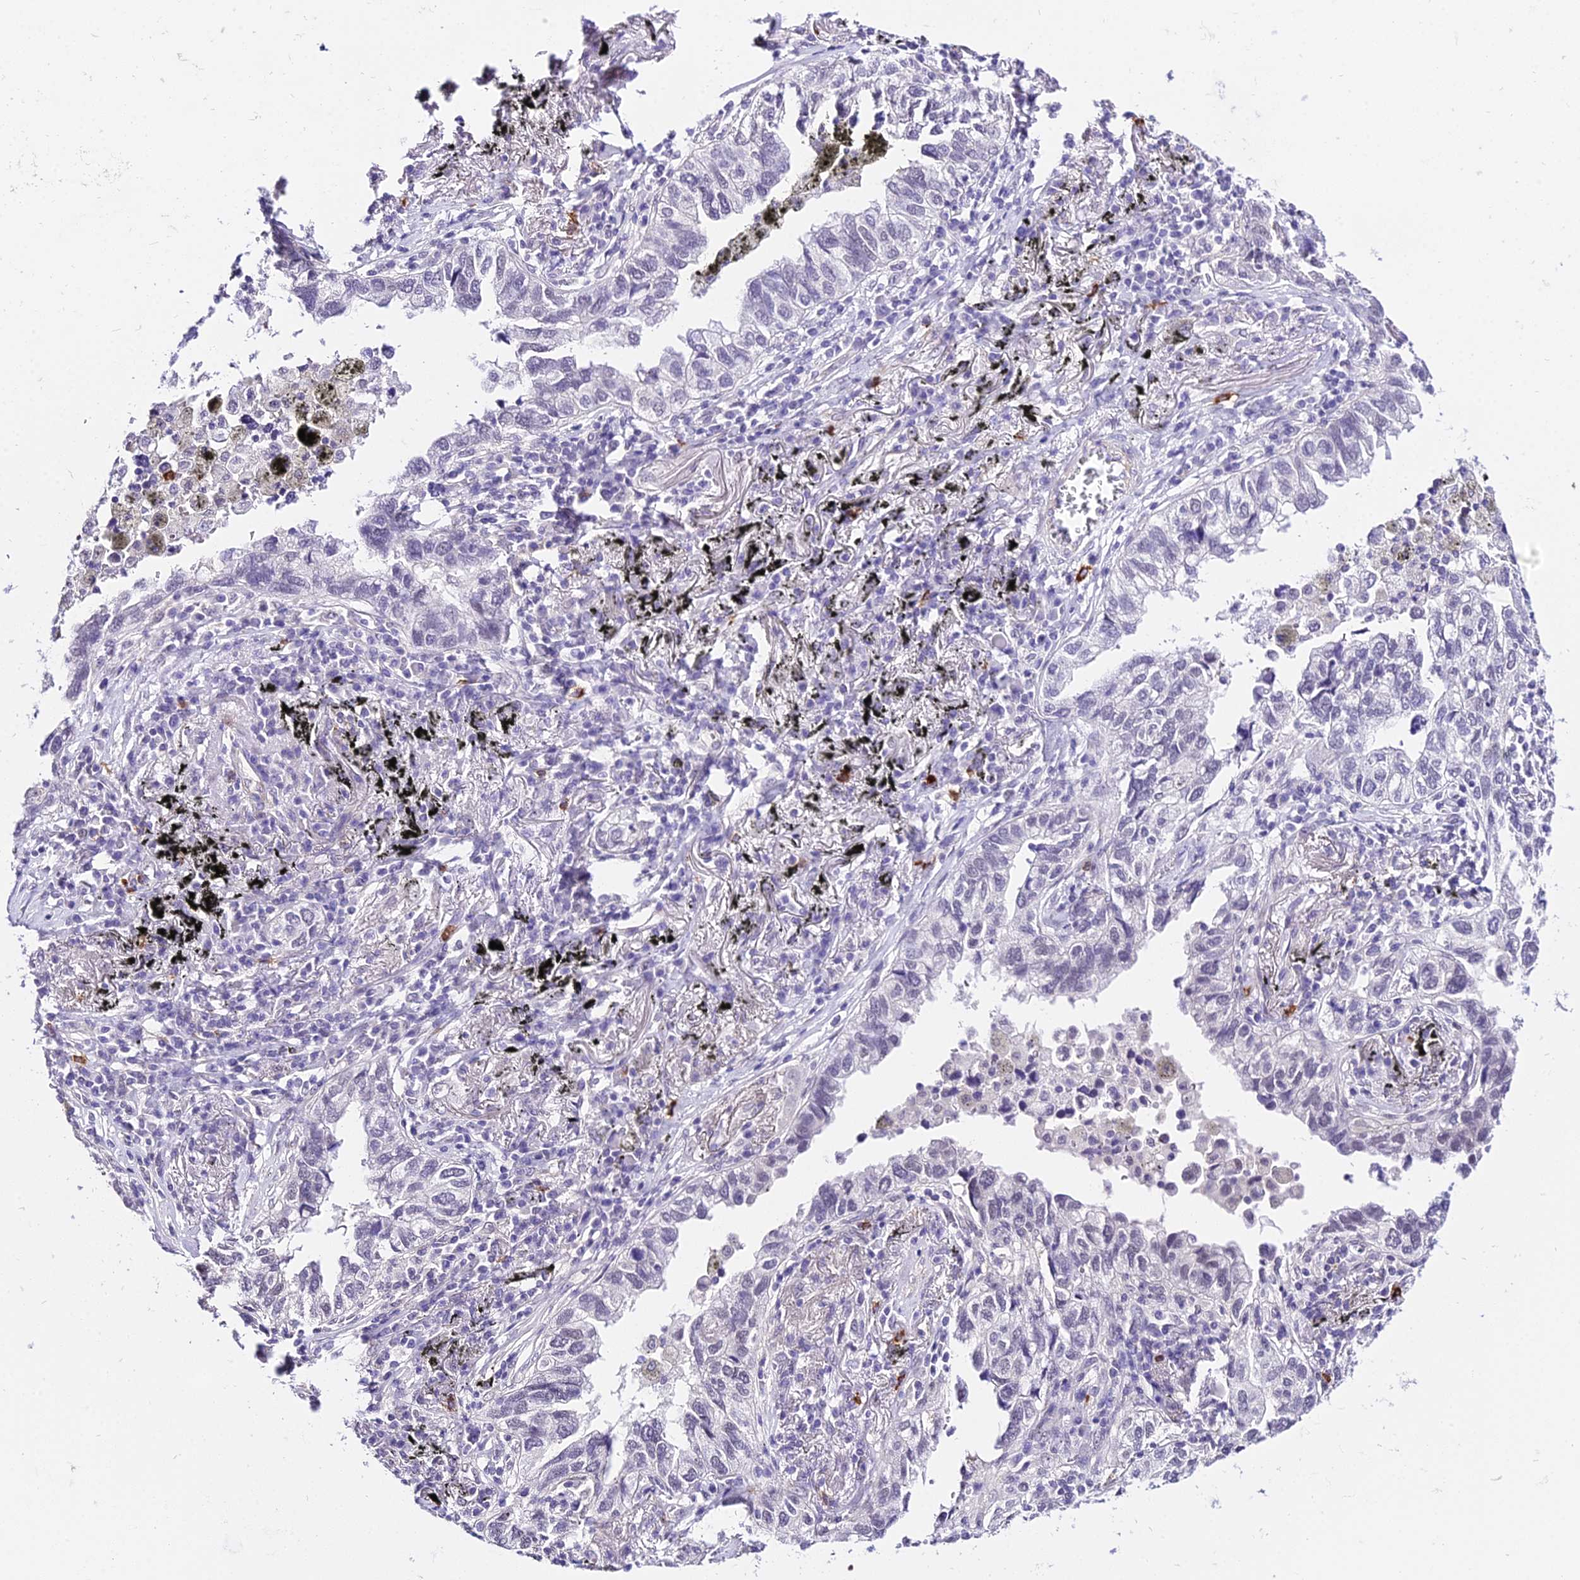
{"staining": {"intensity": "negative", "quantity": "none", "location": "none"}, "tissue": "lung cancer", "cell_type": "Tumor cells", "image_type": "cancer", "snomed": [{"axis": "morphology", "description": "Adenocarcinoma, NOS"}, {"axis": "topography", "description": "Lung"}], "caption": "Immunohistochemistry (IHC) micrograph of neoplastic tissue: adenocarcinoma (lung) stained with DAB (3,3'-diaminobenzidine) exhibits no significant protein expression in tumor cells. The staining was performed using DAB to visualize the protein expression in brown, while the nuclei were stained in blue with hematoxylin (Magnification: 20x).", "gene": "POLR2I", "patient": {"sex": "male", "age": 65}}